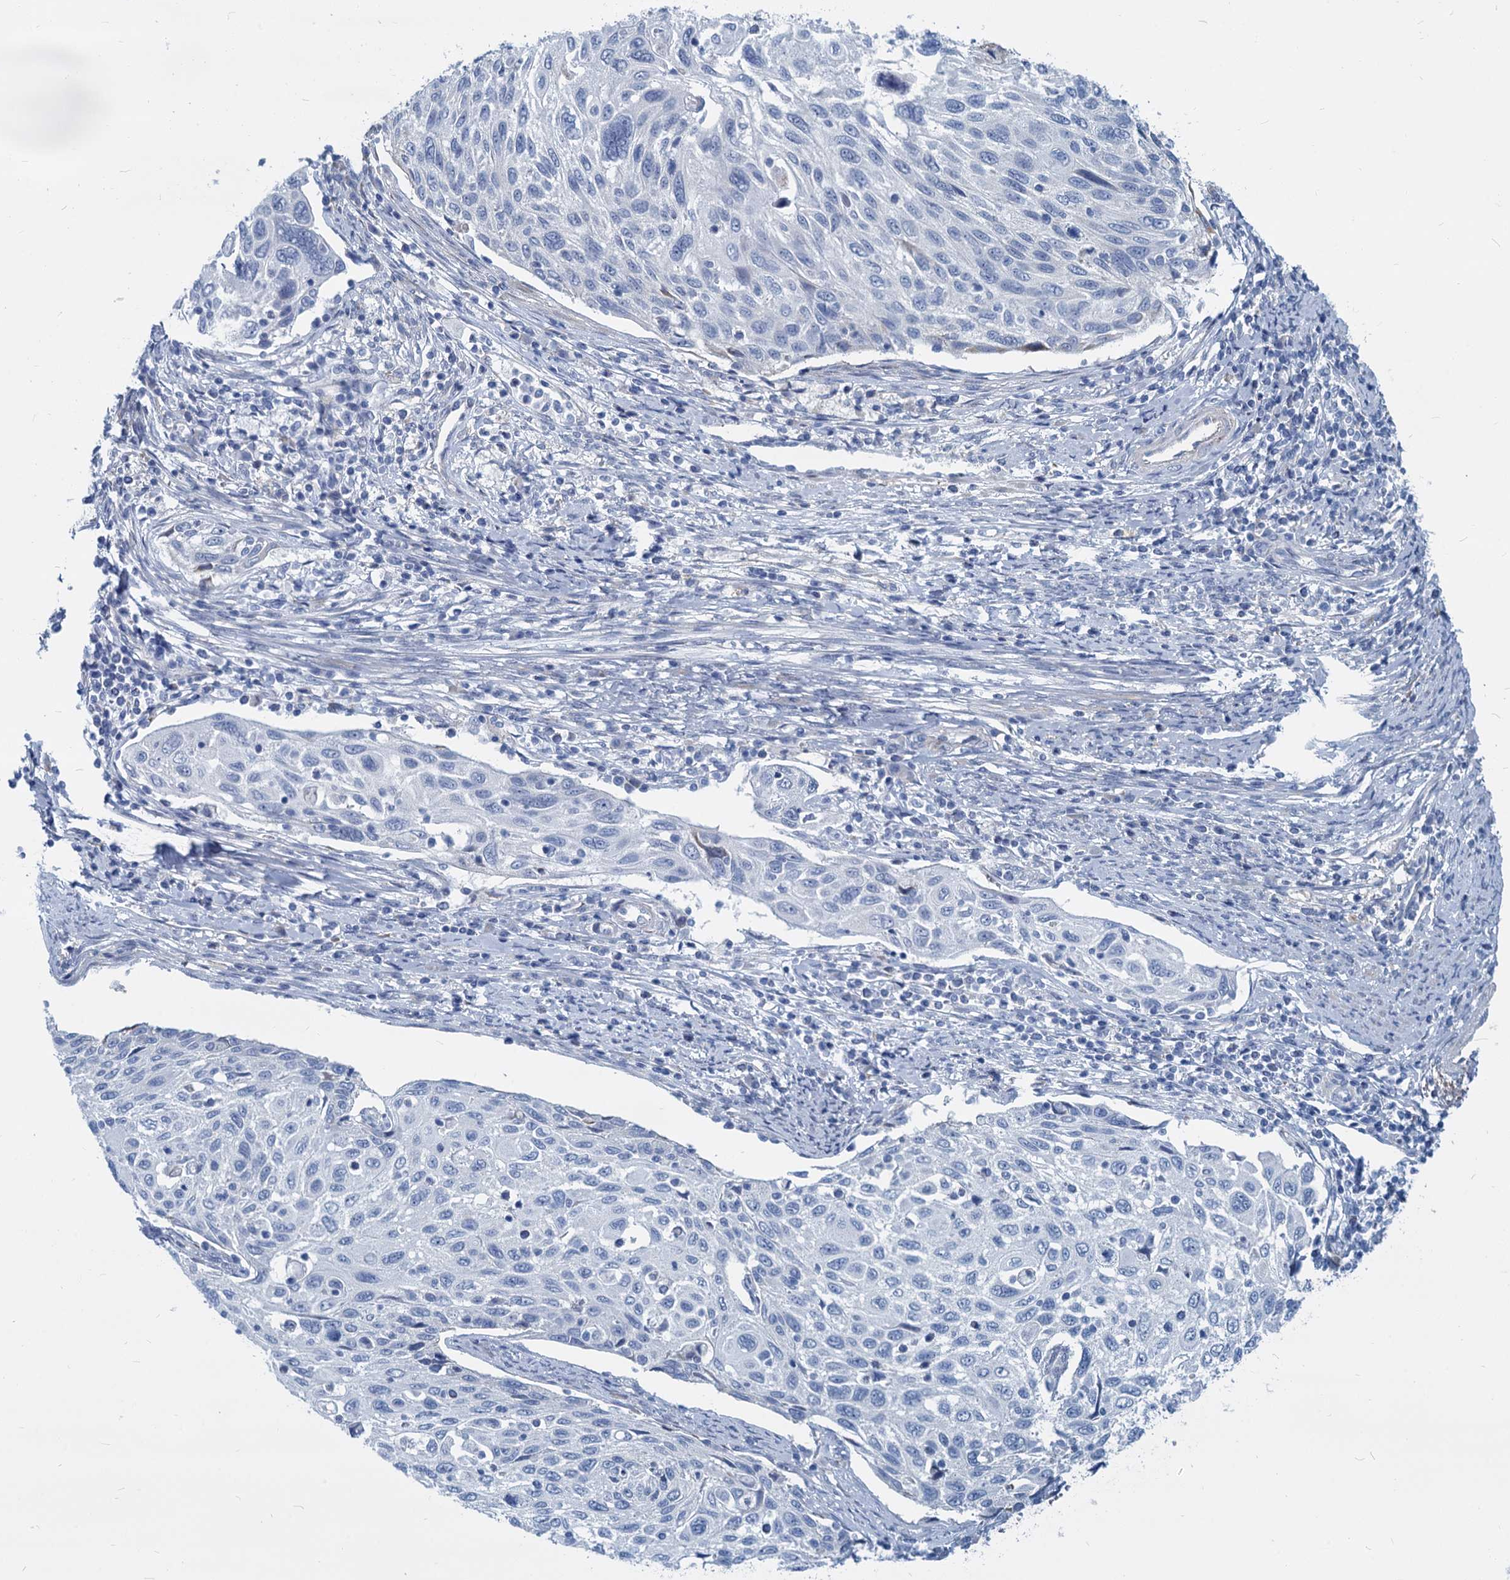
{"staining": {"intensity": "negative", "quantity": "none", "location": "none"}, "tissue": "cervical cancer", "cell_type": "Tumor cells", "image_type": "cancer", "snomed": [{"axis": "morphology", "description": "Squamous cell carcinoma, NOS"}, {"axis": "topography", "description": "Cervix"}], "caption": "High power microscopy micrograph of an immunohistochemistry histopathology image of cervical cancer (squamous cell carcinoma), revealing no significant staining in tumor cells.", "gene": "GSTM3", "patient": {"sex": "female", "age": 70}}